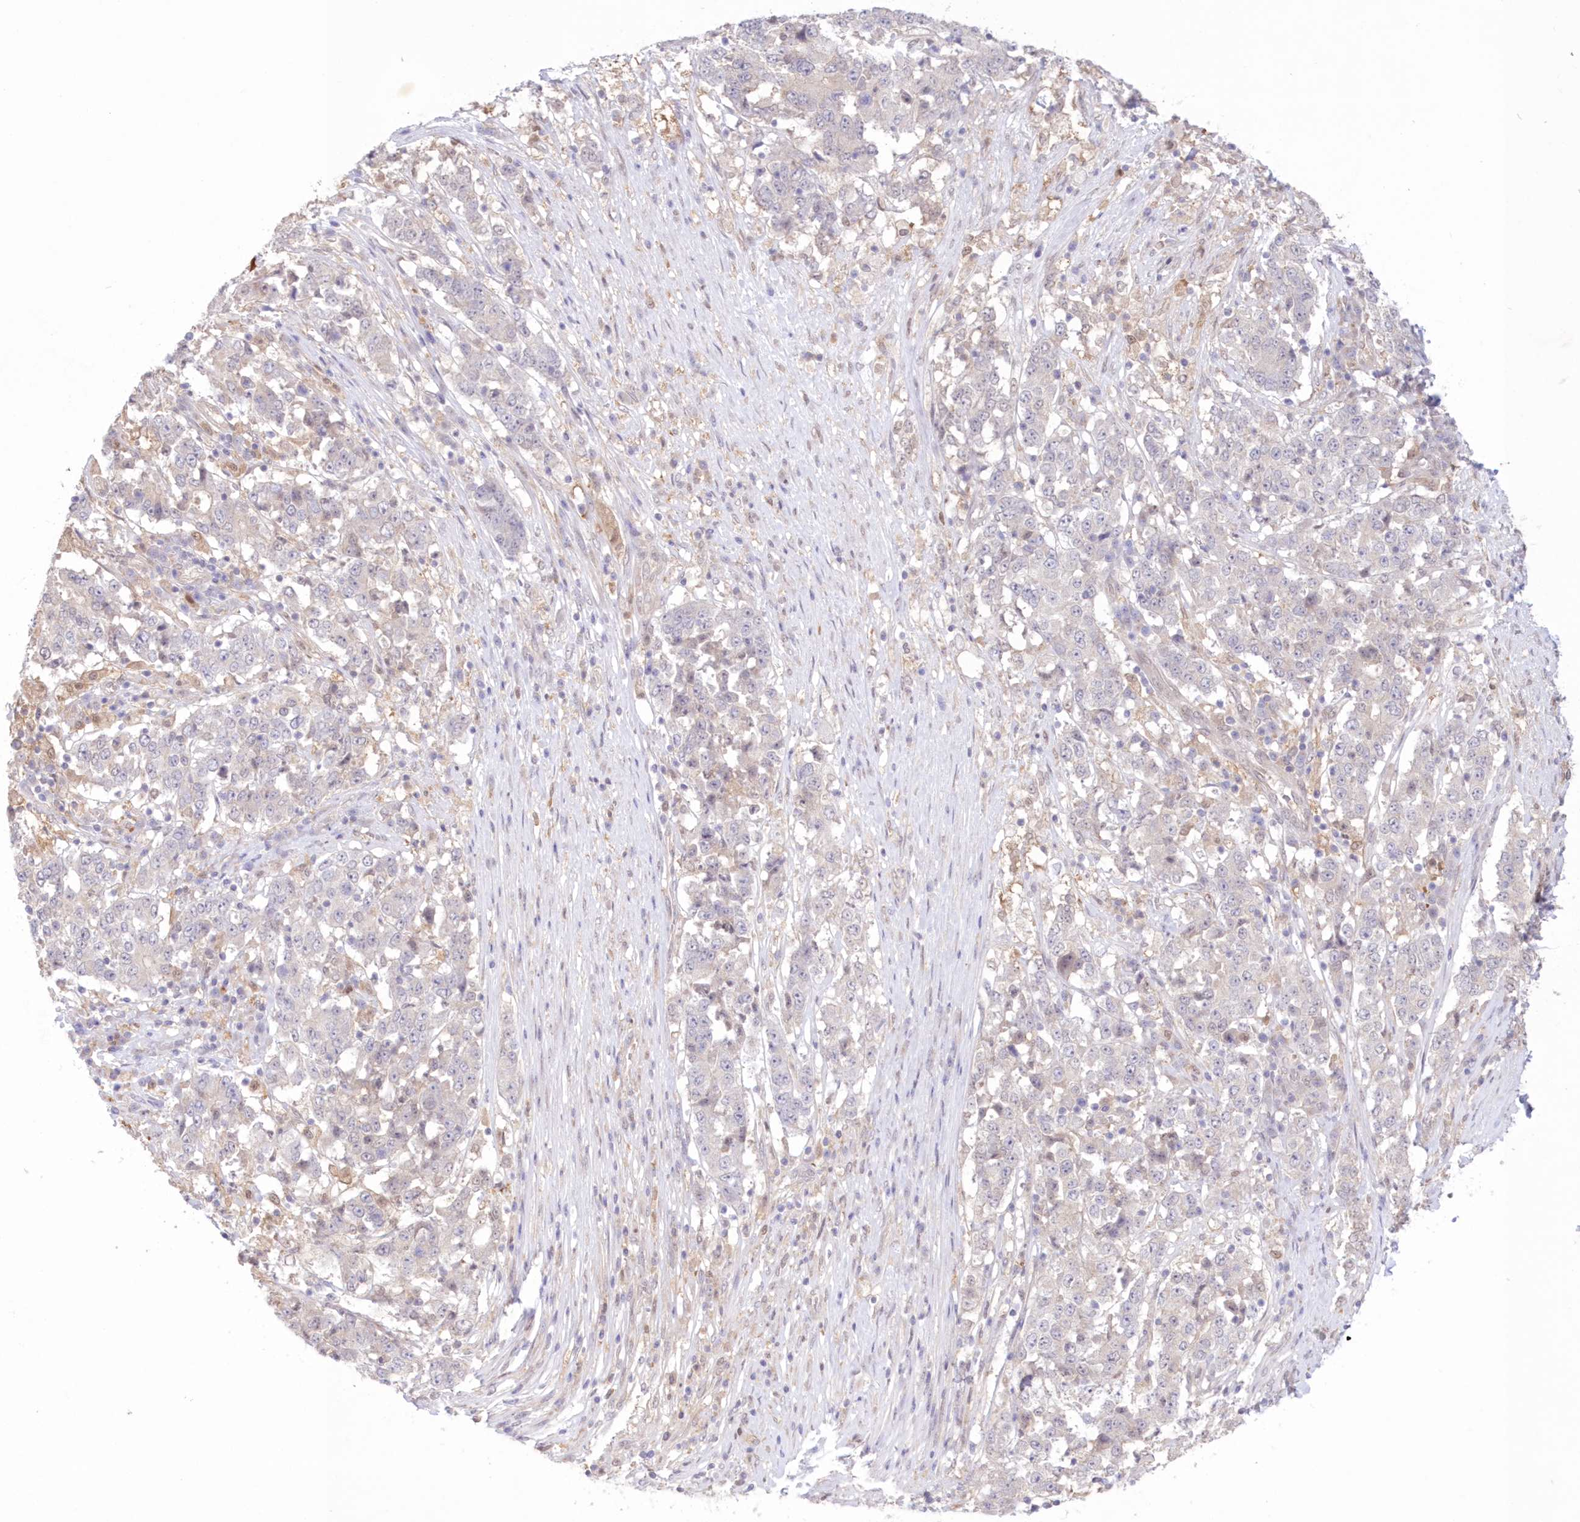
{"staining": {"intensity": "negative", "quantity": "none", "location": "none"}, "tissue": "stomach cancer", "cell_type": "Tumor cells", "image_type": "cancer", "snomed": [{"axis": "morphology", "description": "Adenocarcinoma, NOS"}, {"axis": "topography", "description": "Stomach"}], "caption": "An image of human adenocarcinoma (stomach) is negative for staining in tumor cells. The staining was performed using DAB (3,3'-diaminobenzidine) to visualize the protein expression in brown, while the nuclei were stained in blue with hematoxylin (Magnification: 20x).", "gene": "RNPEP", "patient": {"sex": "male", "age": 59}}